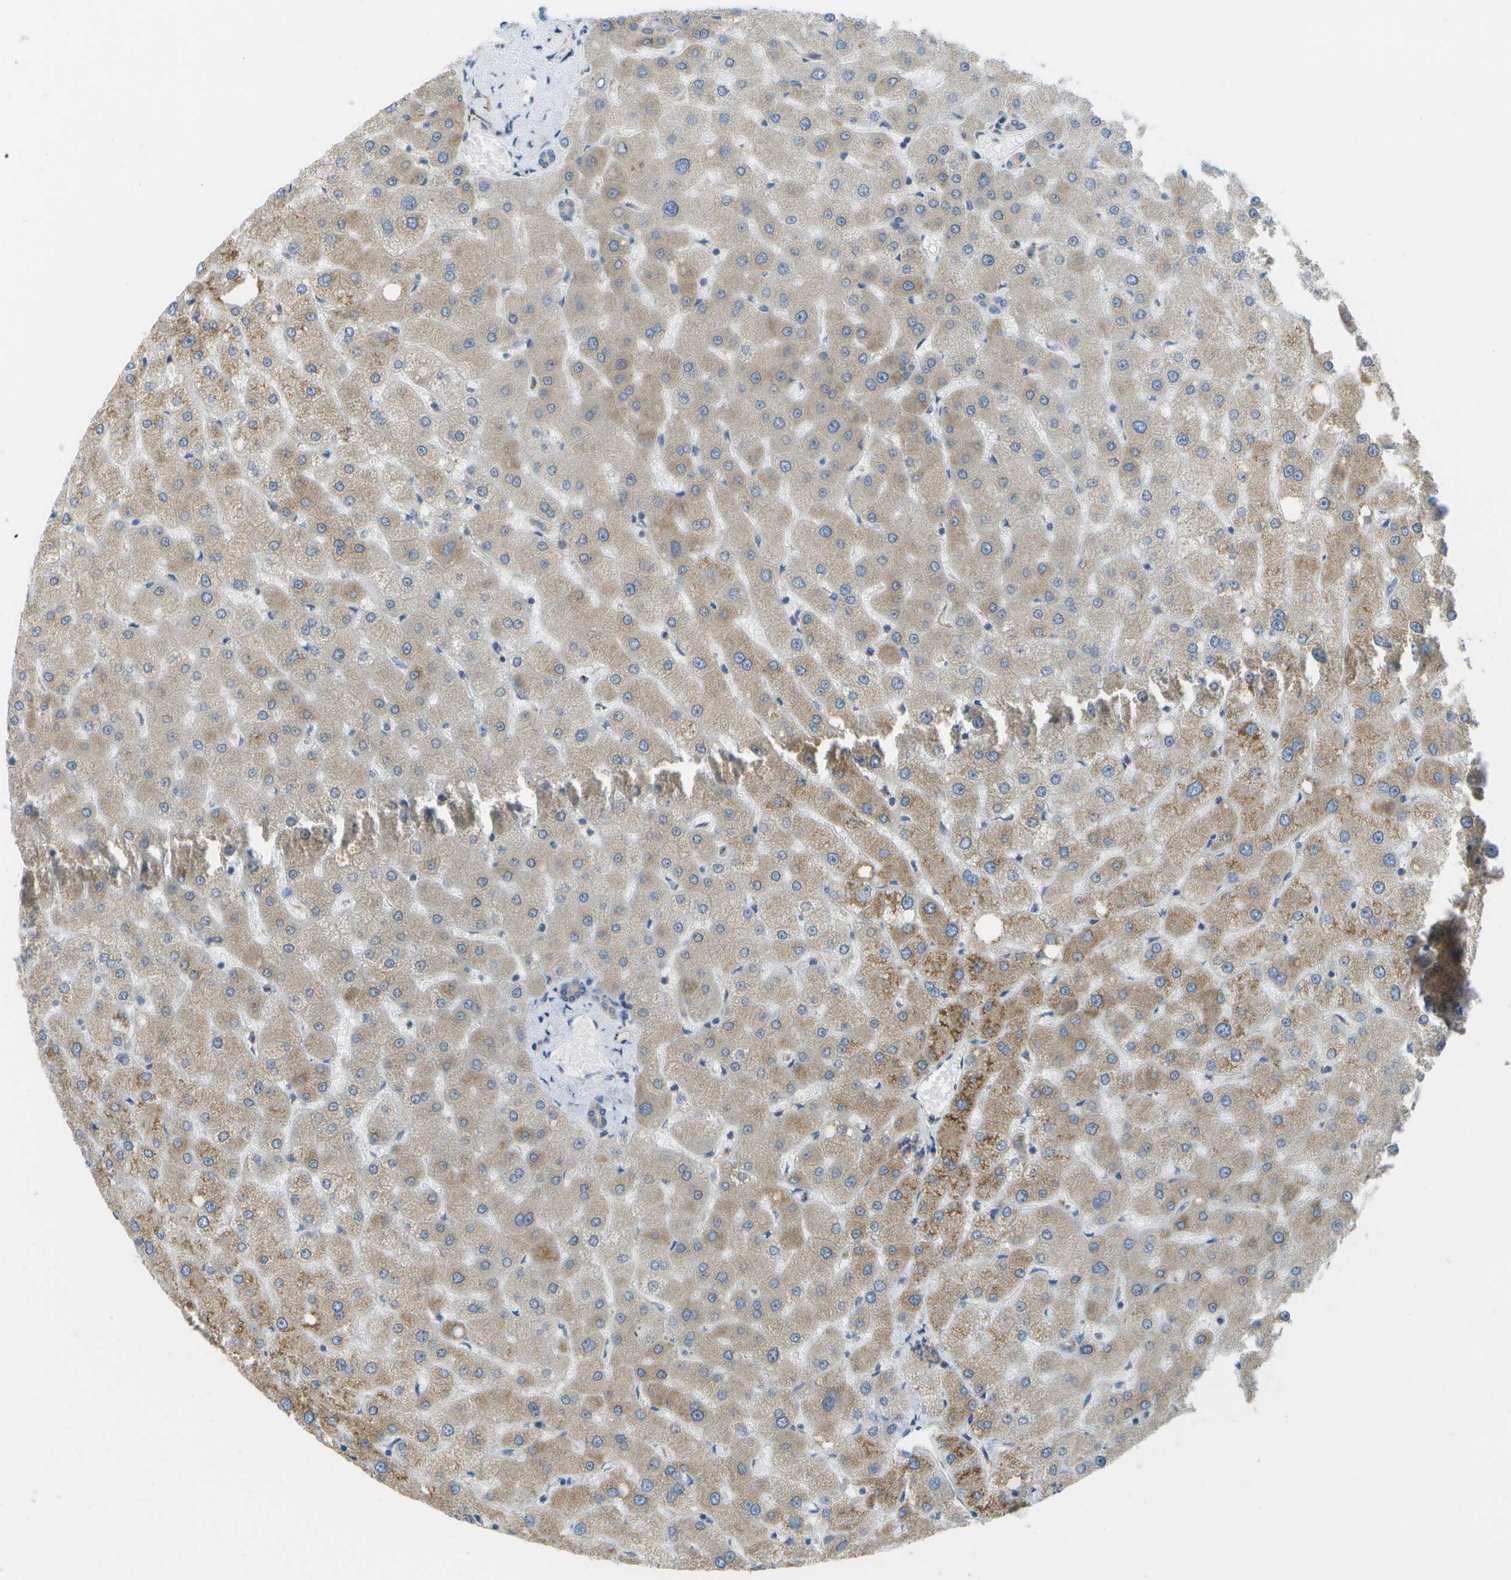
{"staining": {"intensity": "weak", "quantity": "<25%", "location": "cytoplasmic/membranous"}, "tissue": "liver", "cell_type": "Cholangiocytes", "image_type": "normal", "snomed": [{"axis": "morphology", "description": "Normal tissue, NOS"}, {"axis": "topography", "description": "Liver"}], "caption": "The image reveals no staining of cholangiocytes in normal liver.", "gene": "DPM3", "patient": {"sex": "male", "age": 73}}